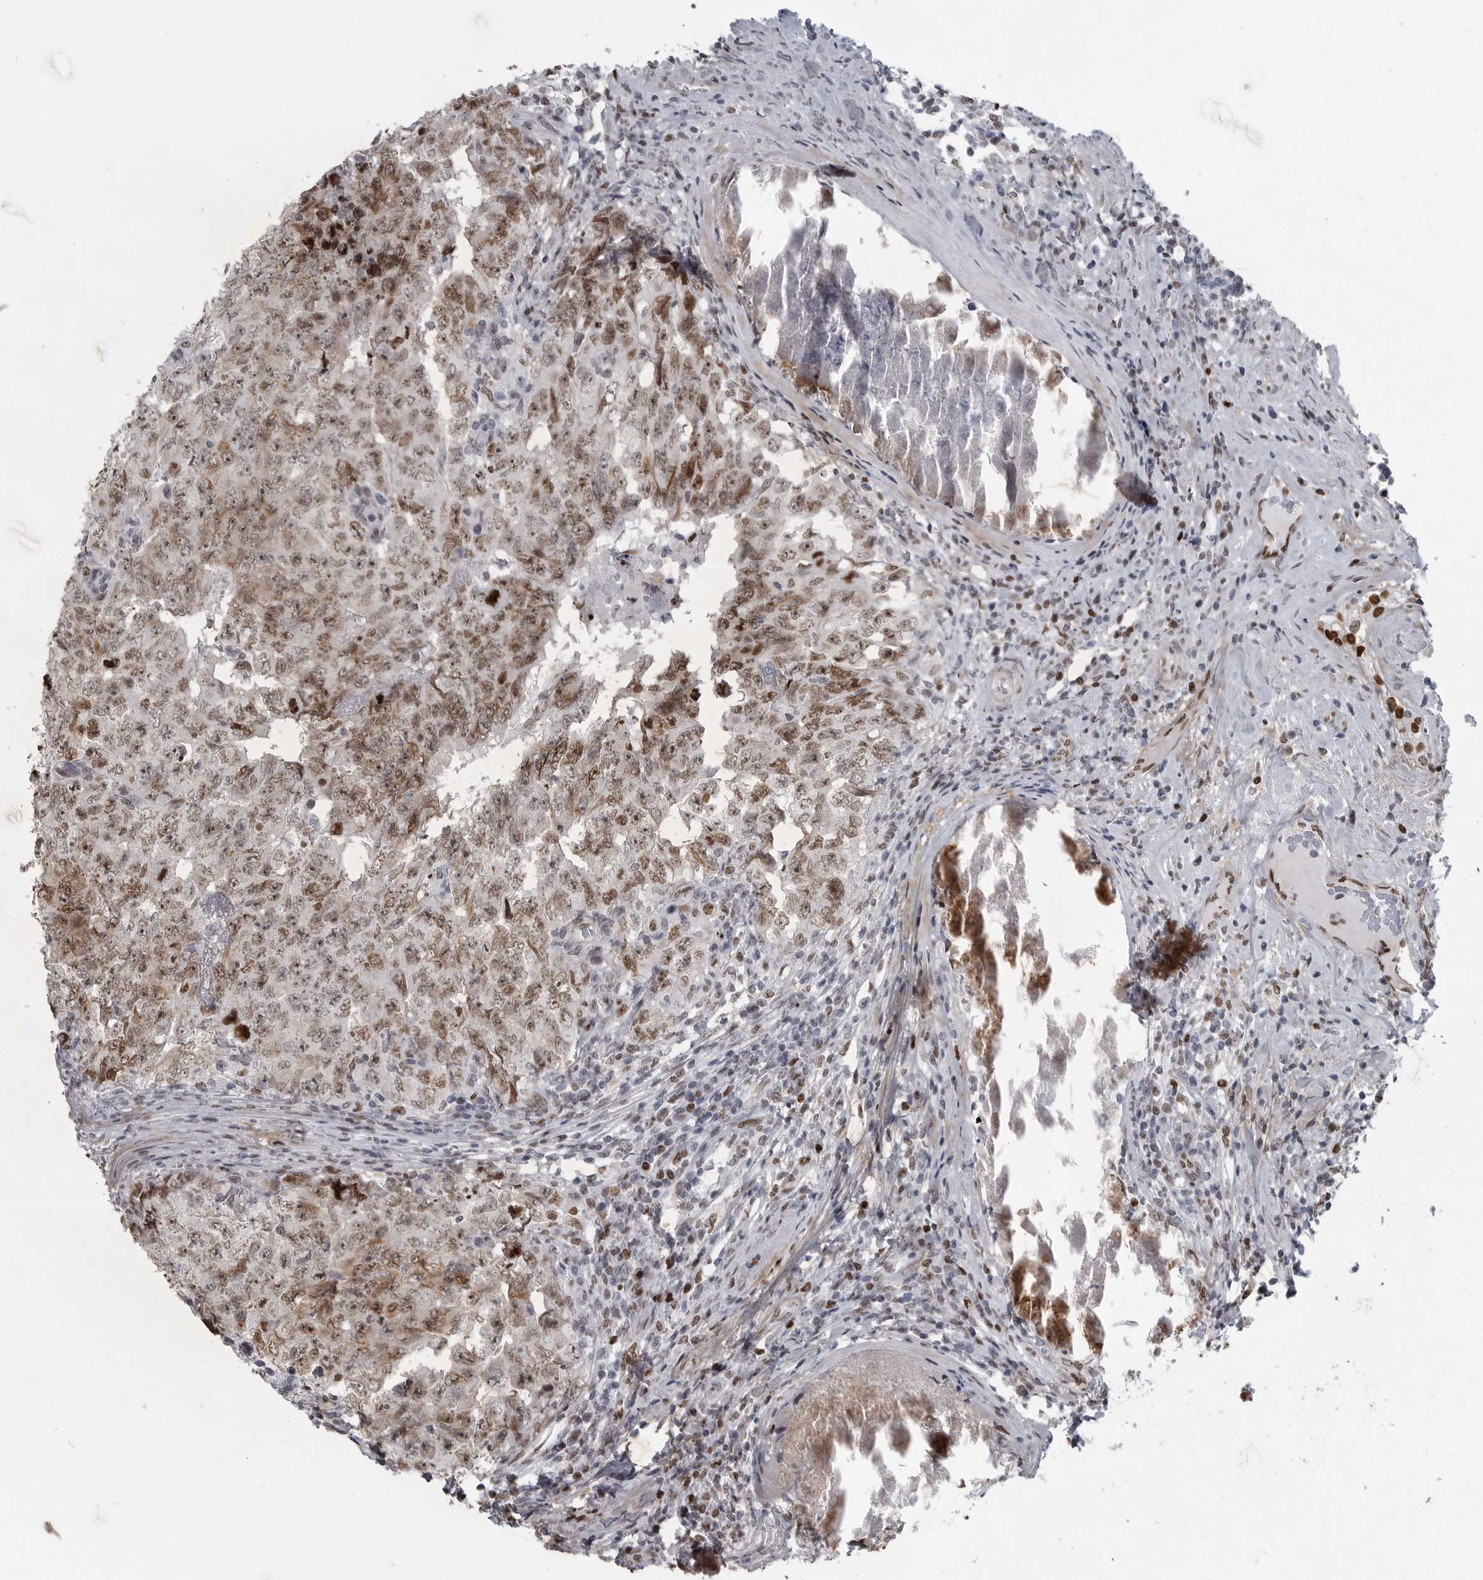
{"staining": {"intensity": "moderate", "quantity": ">75%", "location": "nuclear"}, "tissue": "testis cancer", "cell_type": "Tumor cells", "image_type": "cancer", "snomed": [{"axis": "morphology", "description": "Carcinoma, Embryonal, NOS"}, {"axis": "topography", "description": "Testis"}], "caption": "Moderate nuclear protein positivity is seen in approximately >75% of tumor cells in testis cancer.", "gene": "HMGN3", "patient": {"sex": "male", "age": 26}}